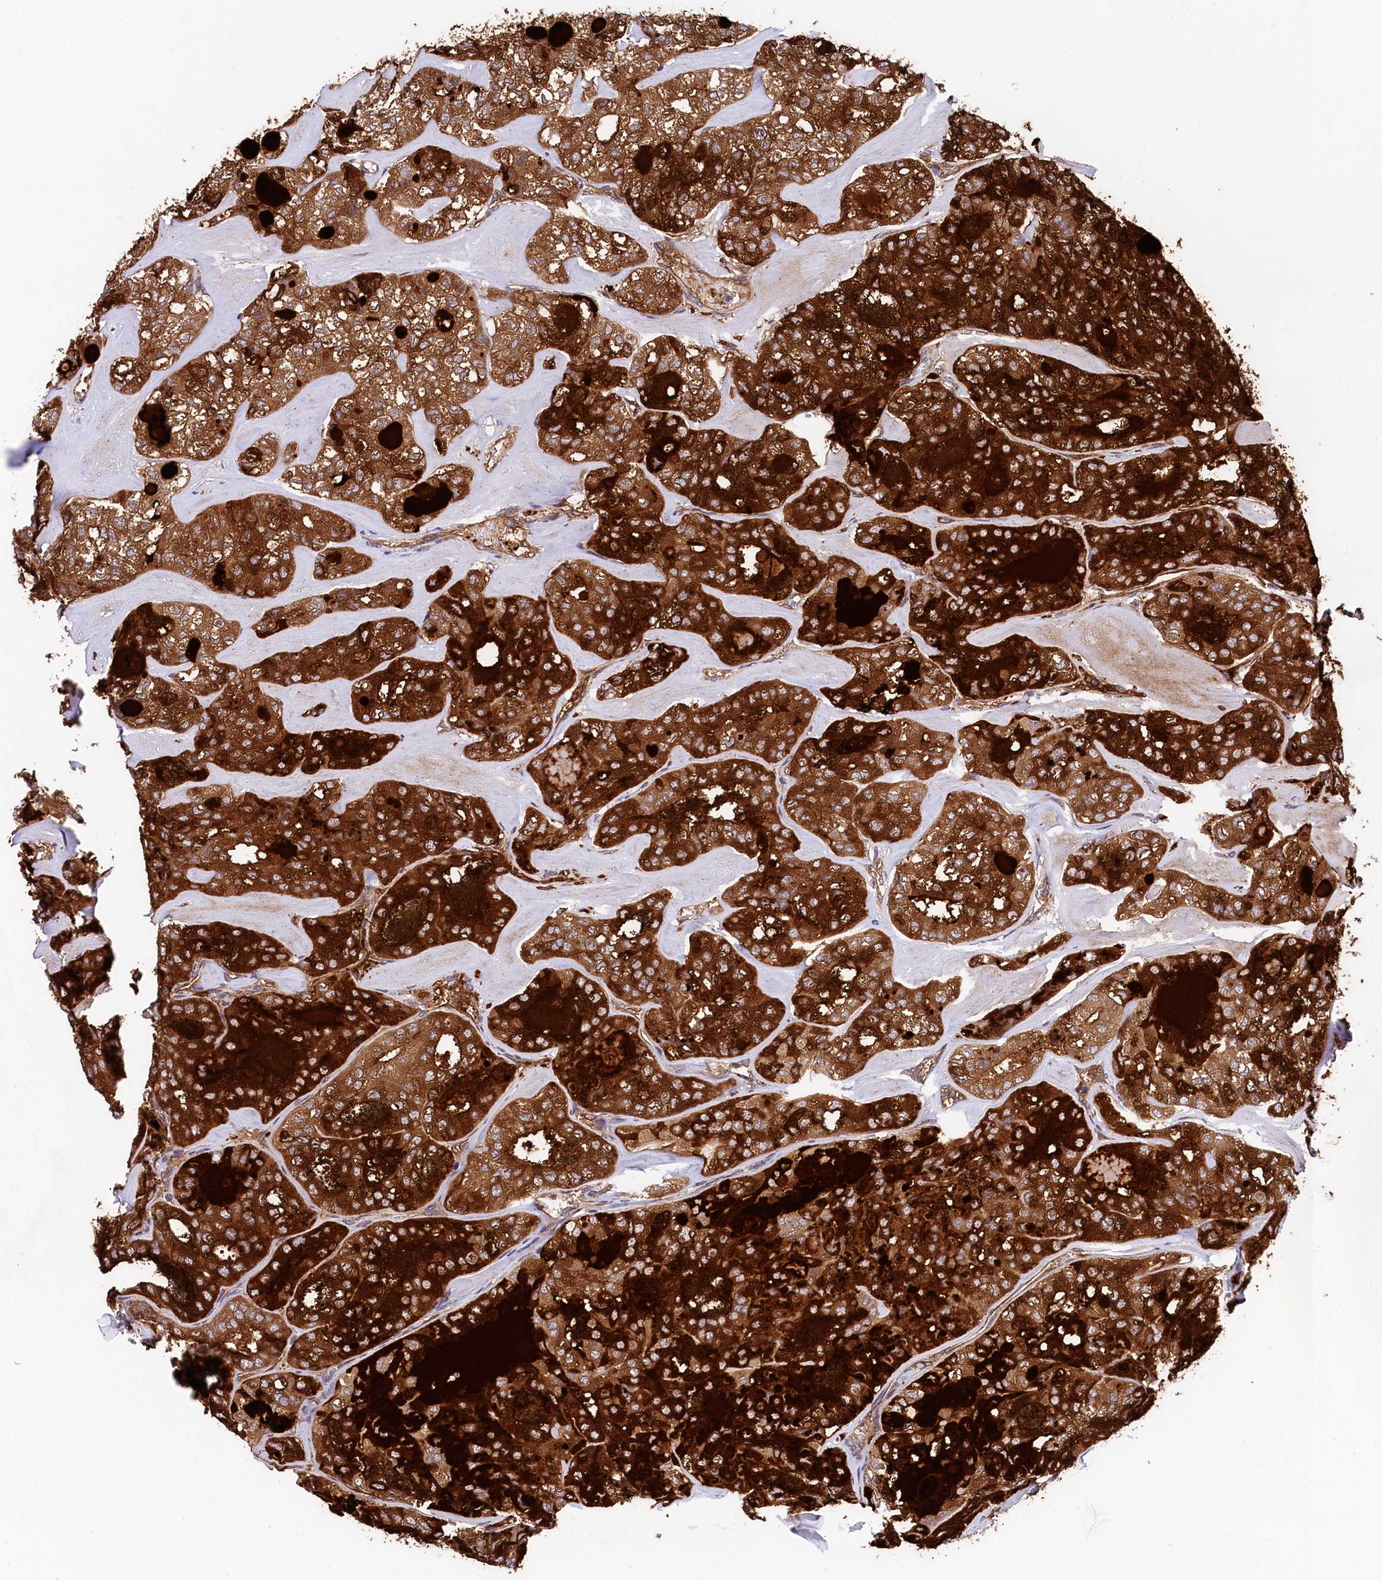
{"staining": {"intensity": "strong", "quantity": ">75%", "location": "cytoplasmic/membranous"}, "tissue": "thyroid cancer", "cell_type": "Tumor cells", "image_type": "cancer", "snomed": [{"axis": "morphology", "description": "Follicular adenoma carcinoma, NOS"}, {"axis": "topography", "description": "Thyroid gland"}], "caption": "Protein analysis of thyroid cancer (follicular adenoma carcinoma) tissue displays strong cytoplasmic/membranous expression in approximately >75% of tumor cells. The staining was performed using DAB (3,3'-diaminobenzidine), with brown indicating positive protein expression. Nuclei are stained blue with hematoxylin.", "gene": "ARL14EP", "patient": {"sex": "male", "age": 75}}